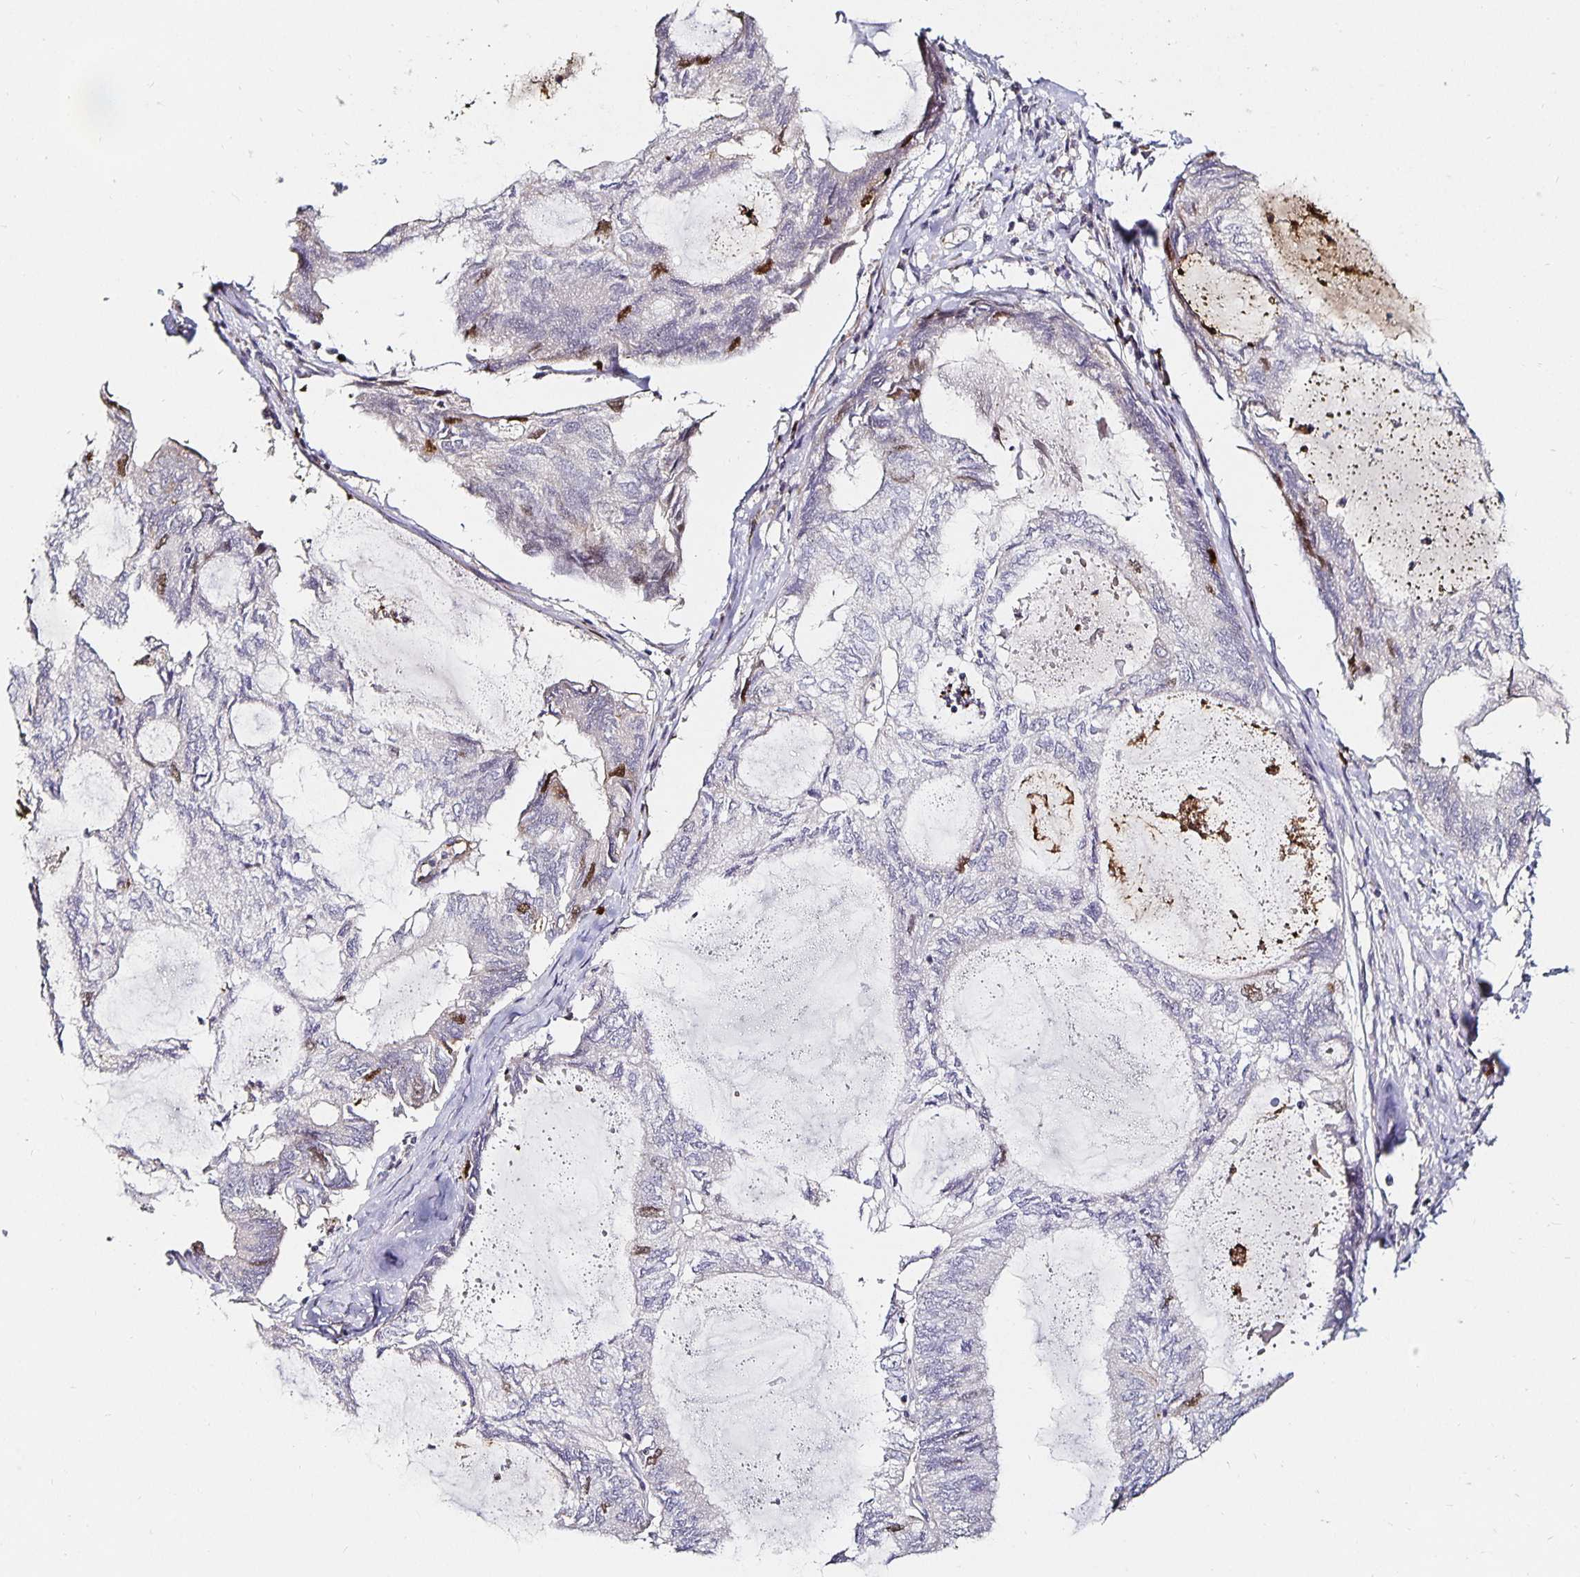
{"staining": {"intensity": "negative", "quantity": "none", "location": "none"}, "tissue": "endometrial cancer", "cell_type": "Tumor cells", "image_type": "cancer", "snomed": [{"axis": "morphology", "description": "Adenocarcinoma, NOS"}, {"axis": "topography", "description": "Endometrium"}], "caption": "A high-resolution photomicrograph shows immunohistochemistry (IHC) staining of endometrial cancer (adenocarcinoma), which displays no significant staining in tumor cells.", "gene": "ANLN", "patient": {"sex": "female", "age": 80}}